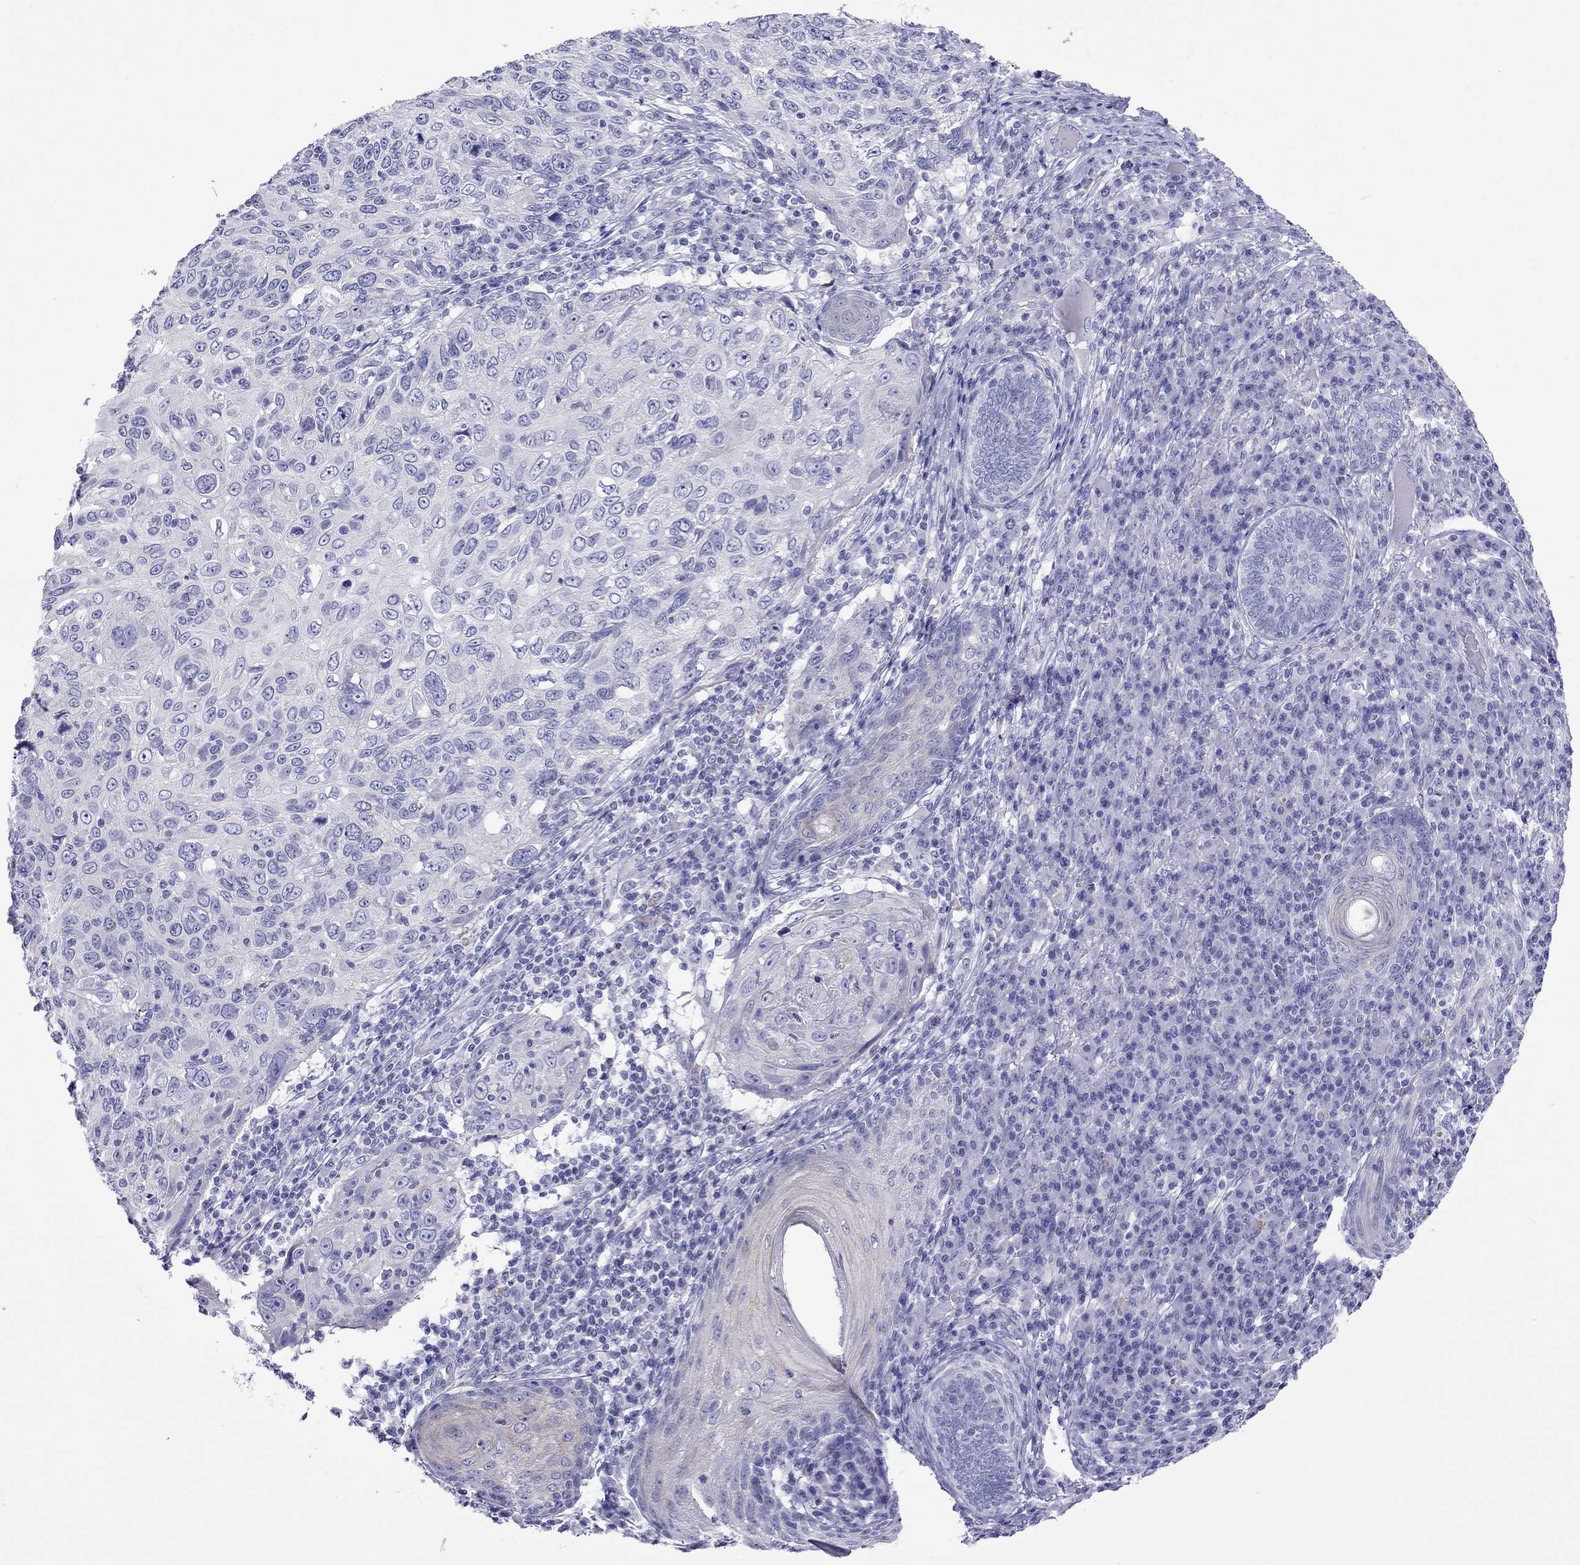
{"staining": {"intensity": "negative", "quantity": "none", "location": "none"}, "tissue": "skin cancer", "cell_type": "Tumor cells", "image_type": "cancer", "snomed": [{"axis": "morphology", "description": "Squamous cell carcinoma, NOS"}, {"axis": "topography", "description": "Skin"}], "caption": "This is an immunohistochemistry (IHC) photomicrograph of human skin cancer. There is no staining in tumor cells.", "gene": "PCDHA6", "patient": {"sex": "male", "age": 92}}